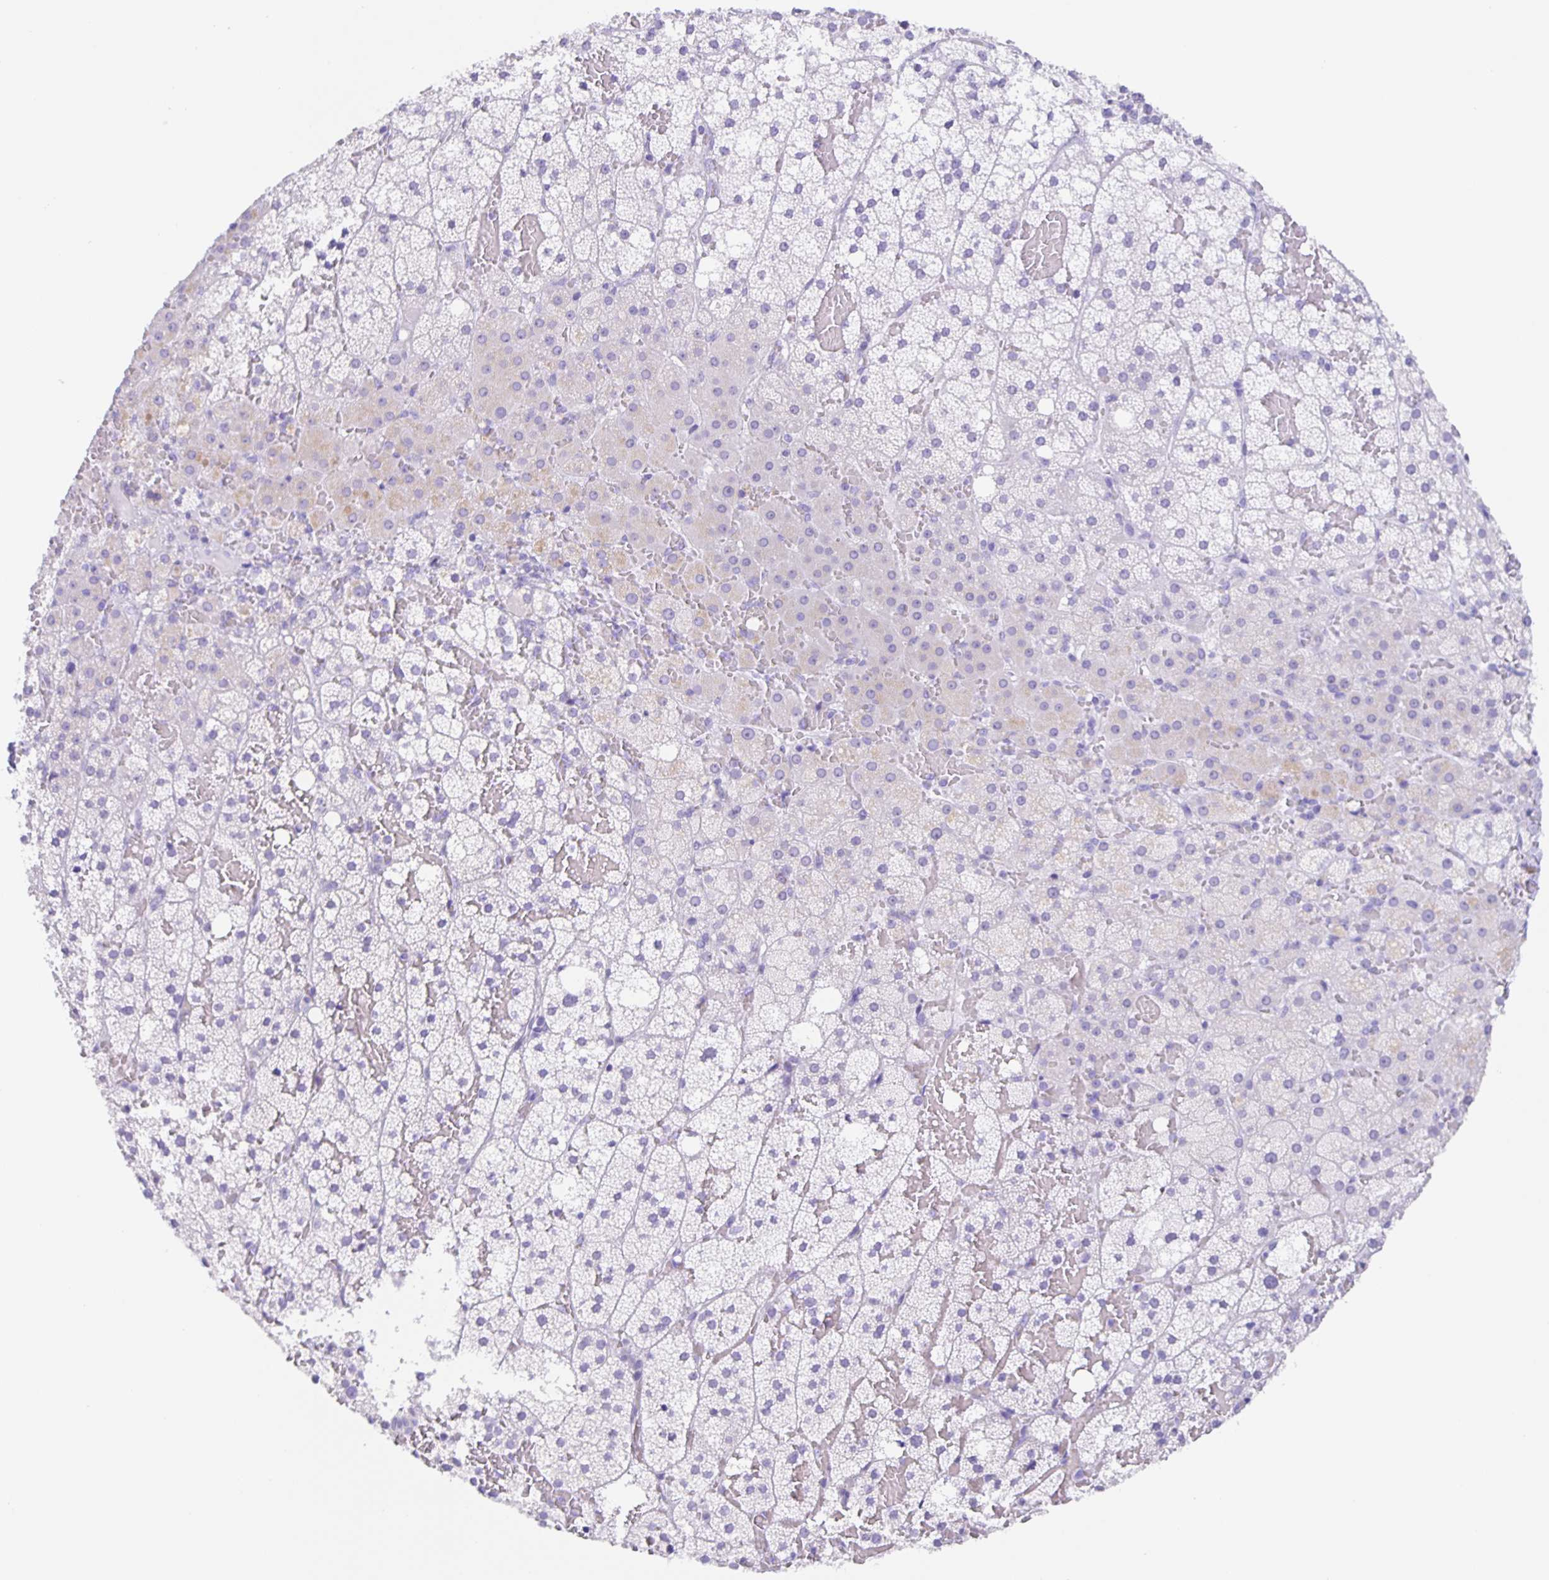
{"staining": {"intensity": "weak", "quantity": "<25%", "location": "cytoplasmic/membranous"}, "tissue": "adrenal gland", "cell_type": "Glandular cells", "image_type": "normal", "snomed": [{"axis": "morphology", "description": "Normal tissue, NOS"}, {"axis": "topography", "description": "Adrenal gland"}], "caption": "Immunohistochemistry of unremarkable adrenal gland reveals no positivity in glandular cells.", "gene": "GUCA2A", "patient": {"sex": "male", "age": 53}}